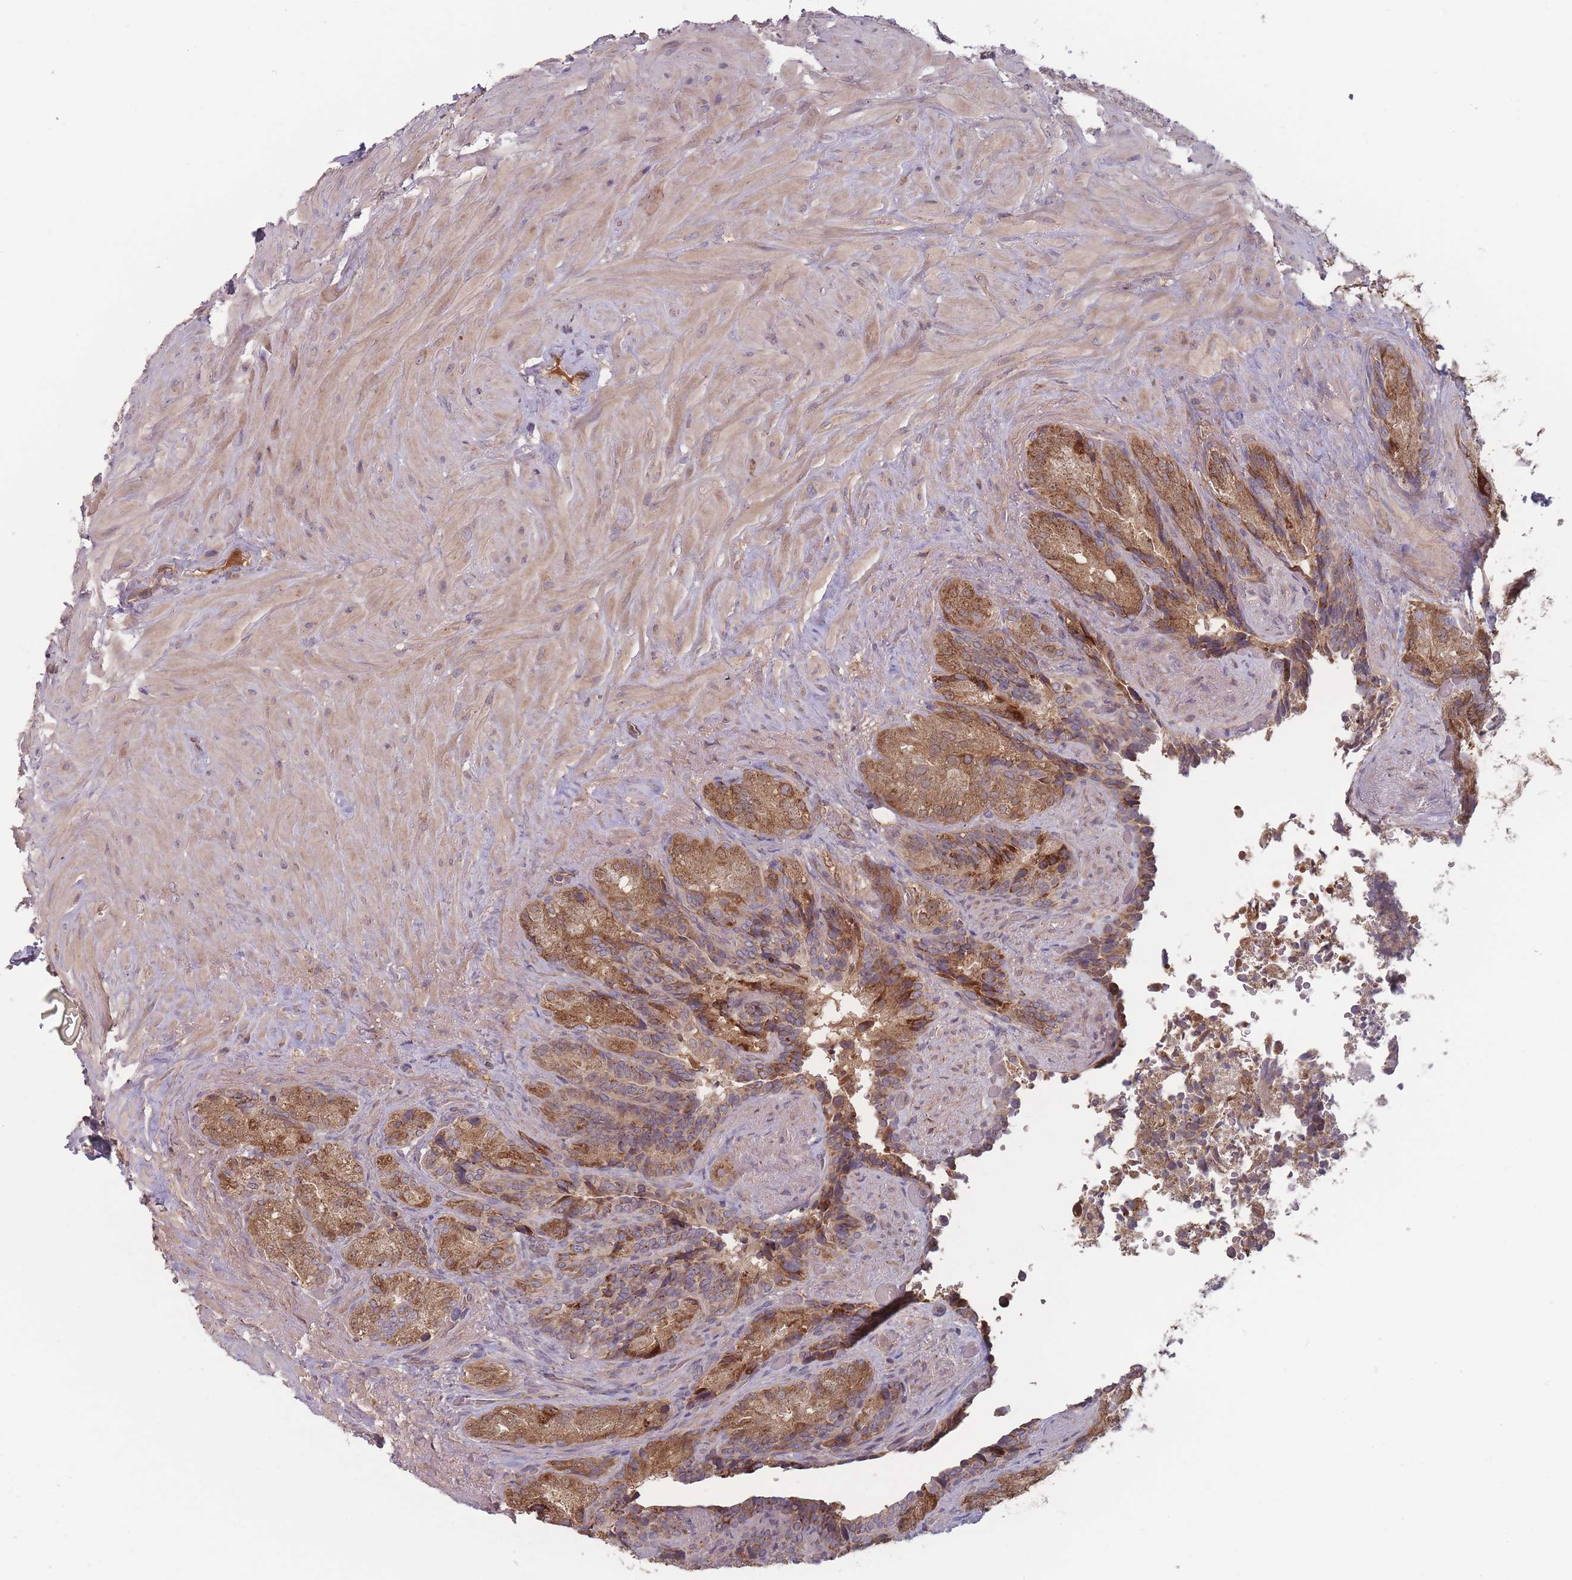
{"staining": {"intensity": "moderate", "quantity": ">75%", "location": "cytoplasmic/membranous"}, "tissue": "seminal vesicle", "cell_type": "Glandular cells", "image_type": "normal", "snomed": [{"axis": "morphology", "description": "Normal tissue, NOS"}, {"axis": "topography", "description": "Seminal veicle"}], "caption": "Glandular cells display moderate cytoplasmic/membranous expression in about >75% of cells in unremarkable seminal vesicle. The protein of interest is stained brown, and the nuclei are stained in blue (DAB IHC with brightfield microscopy, high magnification).", "gene": "ATP5MGL", "patient": {"sex": "male", "age": 63}}